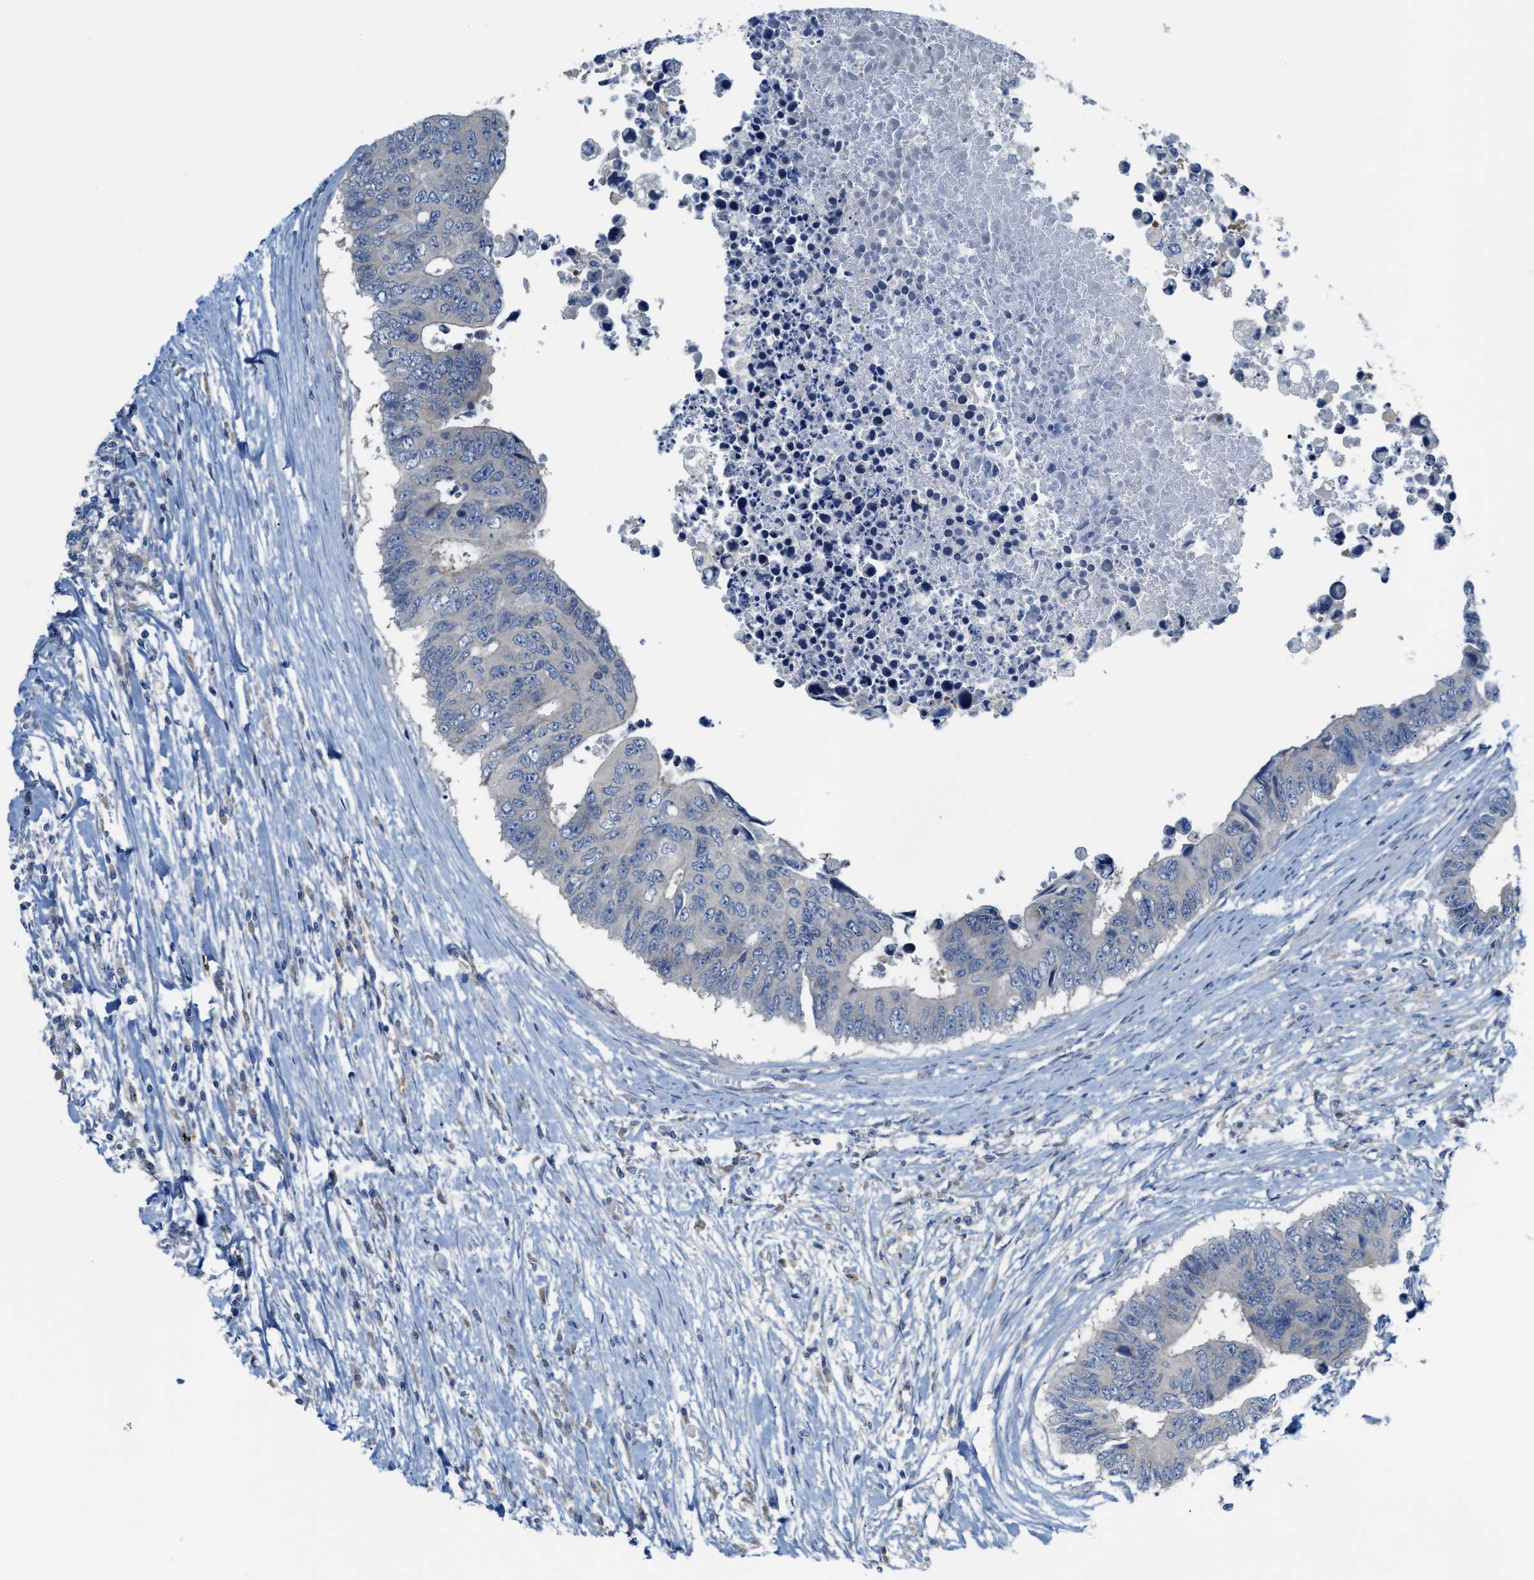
{"staining": {"intensity": "negative", "quantity": "none", "location": "none"}, "tissue": "colorectal cancer", "cell_type": "Tumor cells", "image_type": "cancer", "snomed": [{"axis": "morphology", "description": "Adenocarcinoma, NOS"}, {"axis": "topography", "description": "Rectum"}], "caption": "This is a histopathology image of IHC staining of colorectal cancer (adenocarcinoma), which shows no expression in tumor cells.", "gene": "KLHDC10", "patient": {"sex": "male", "age": 84}}